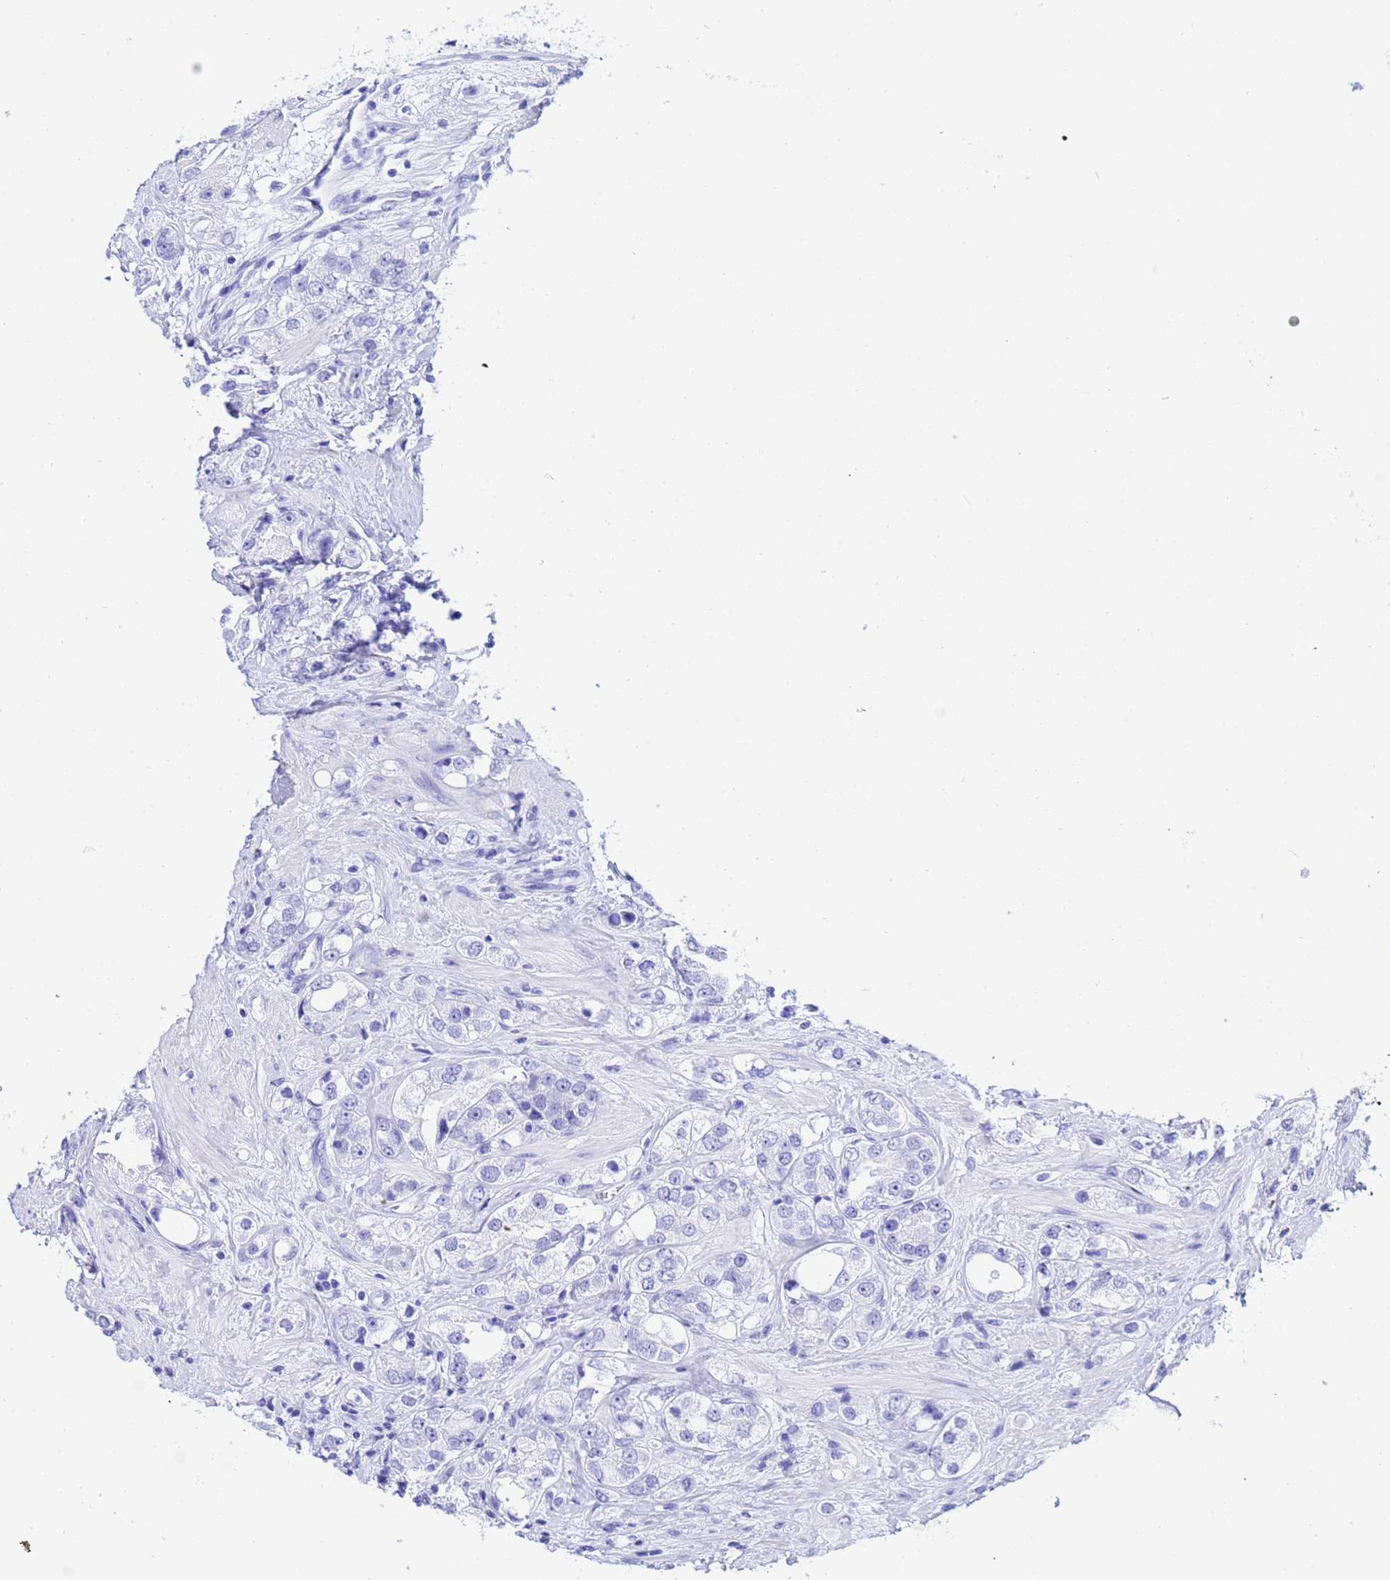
{"staining": {"intensity": "negative", "quantity": "none", "location": "none"}, "tissue": "prostate cancer", "cell_type": "Tumor cells", "image_type": "cancer", "snomed": [{"axis": "morphology", "description": "Adenocarcinoma, NOS"}, {"axis": "topography", "description": "Prostate"}], "caption": "IHC photomicrograph of neoplastic tissue: human prostate cancer stained with DAB (3,3'-diaminobenzidine) displays no significant protein expression in tumor cells. (DAB (3,3'-diaminobenzidine) immunohistochemistry visualized using brightfield microscopy, high magnification).", "gene": "TRIP6", "patient": {"sex": "male", "age": 79}}